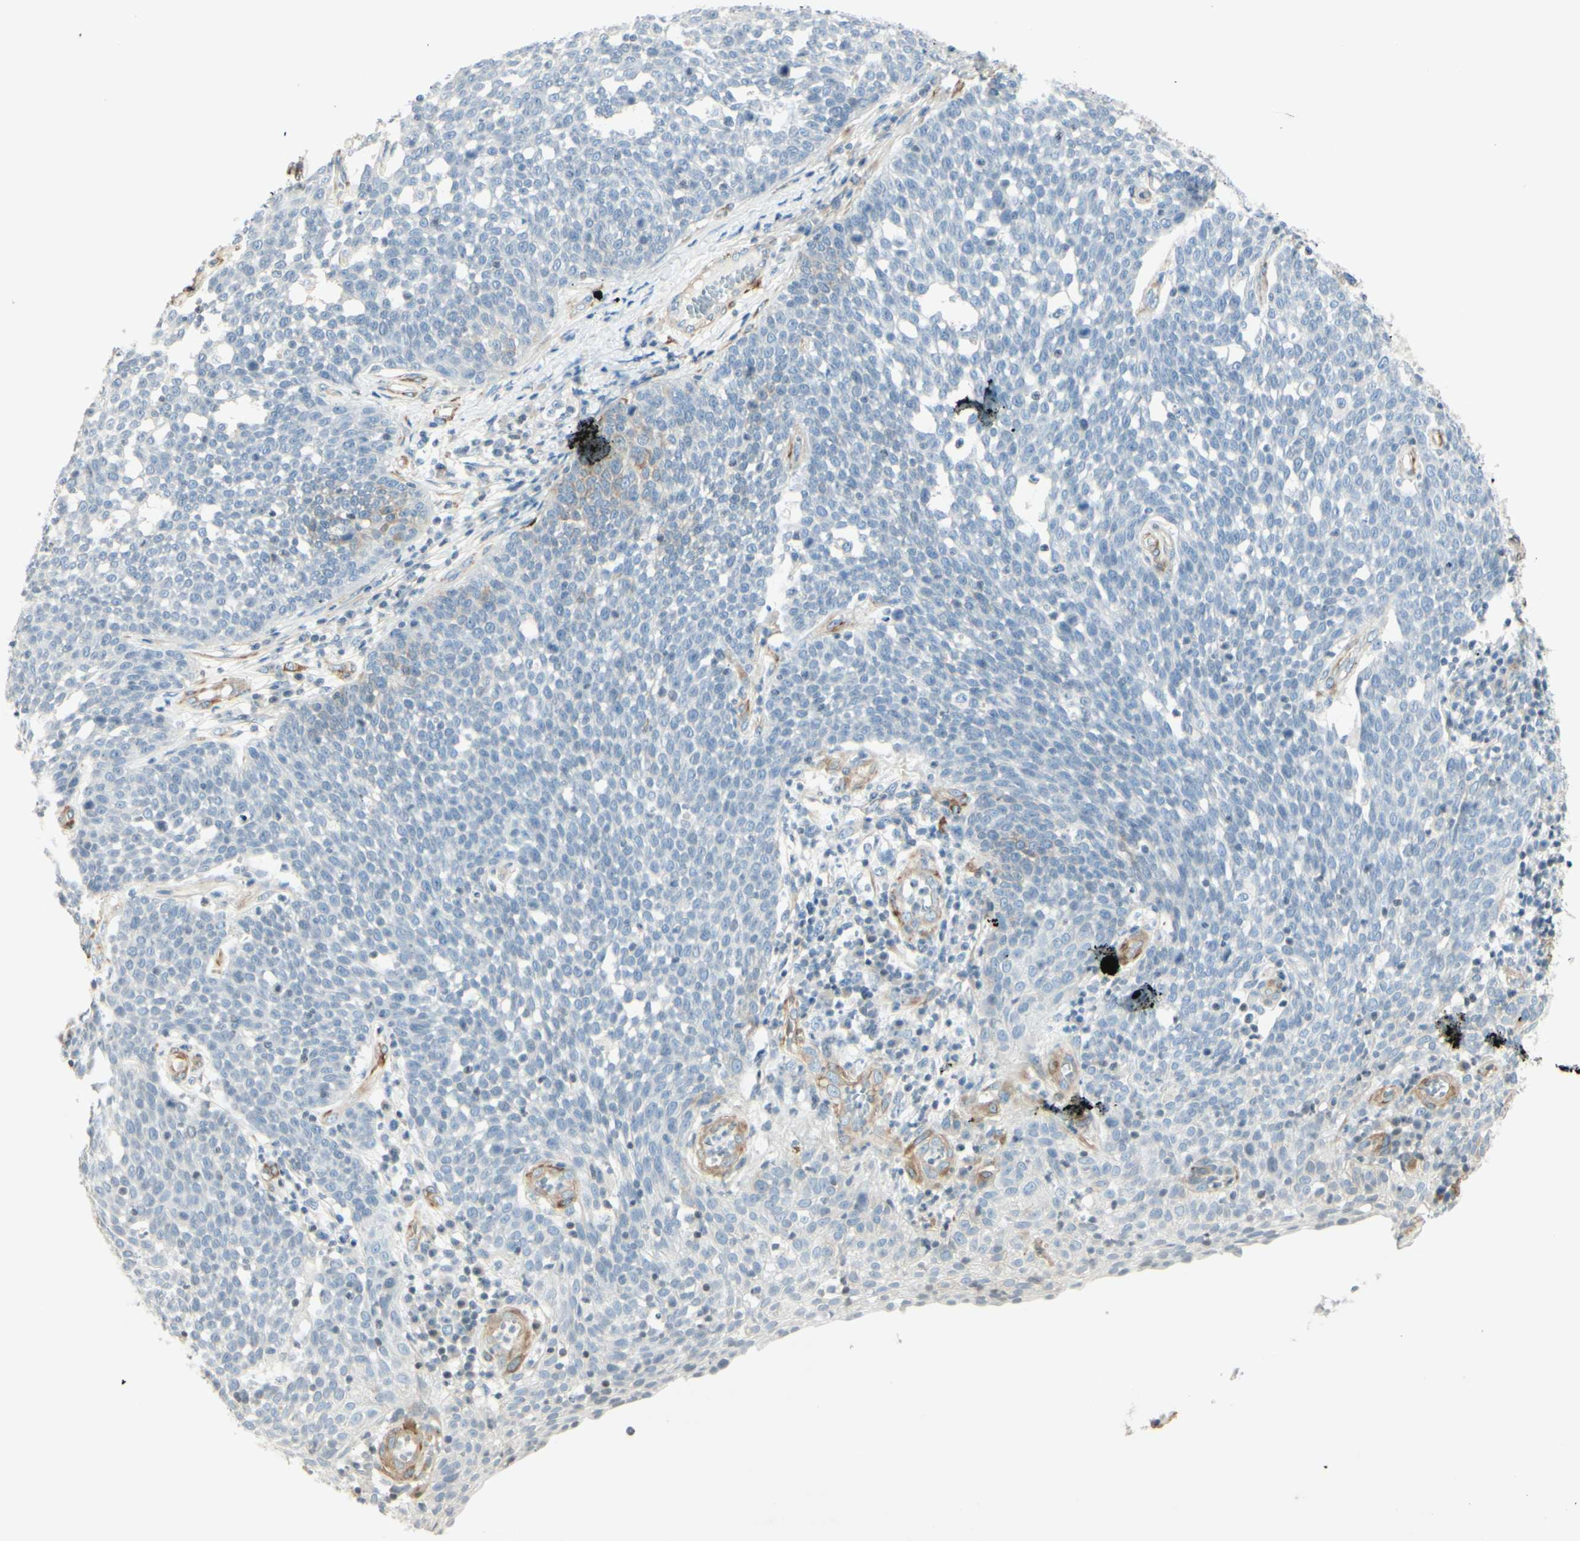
{"staining": {"intensity": "negative", "quantity": "none", "location": "none"}, "tissue": "cervical cancer", "cell_type": "Tumor cells", "image_type": "cancer", "snomed": [{"axis": "morphology", "description": "Squamous cell carcinoma, NOS"}, {"axis": "topography", "description": "Cervix"}], "caption": "Squamous cell carcinoma (cervical) stained for a protein using immunohistochemistry (IHC) displays no staining tumor cells.", "gene": "MAP1B", "patient": {"sex": "female", "age": 34}}